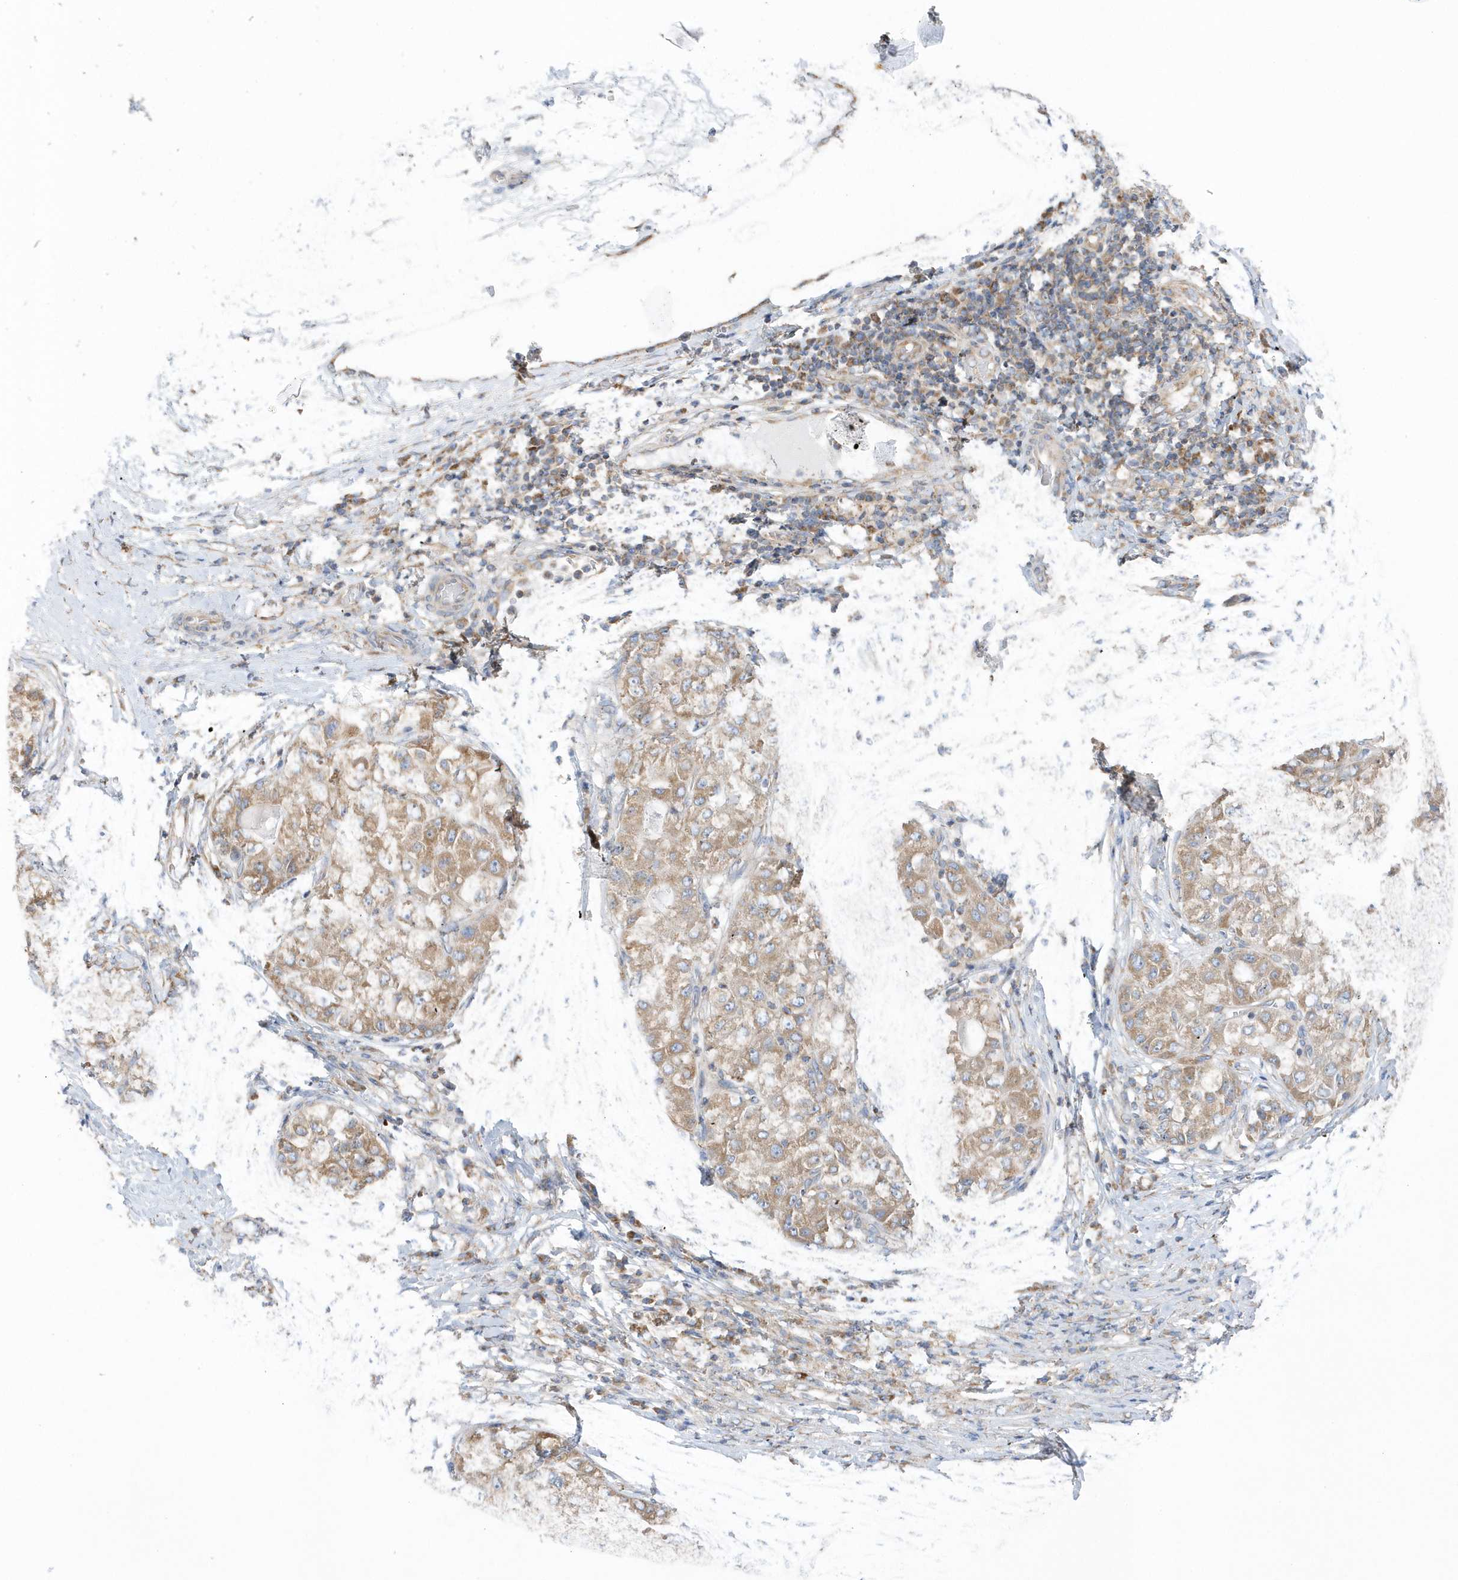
{"staining": {"intensity": "moderate", "quantity": ">75%", "location": "cytoplasmic/membranous"}, "tissue": "liver cancer", "cell_type": "Tumor cells", "image_type": "cancer", "snomed": [{"axis": "morphology", "description": "Carcinoma, Hepatocellular, NOS"}, {"axis": "topography", "description": "Liver"}], "caption": "Immunohistochemical staining of human liver cancer (hepatocellular carcinoma) exhibits medium levels of moderate cytoplasmic/membranous expression in approximately >75% of tumor cells. Nuclei are stained in blue.", "gene": "SPATA5", "patient": {"sex": "male", "age": 80}}